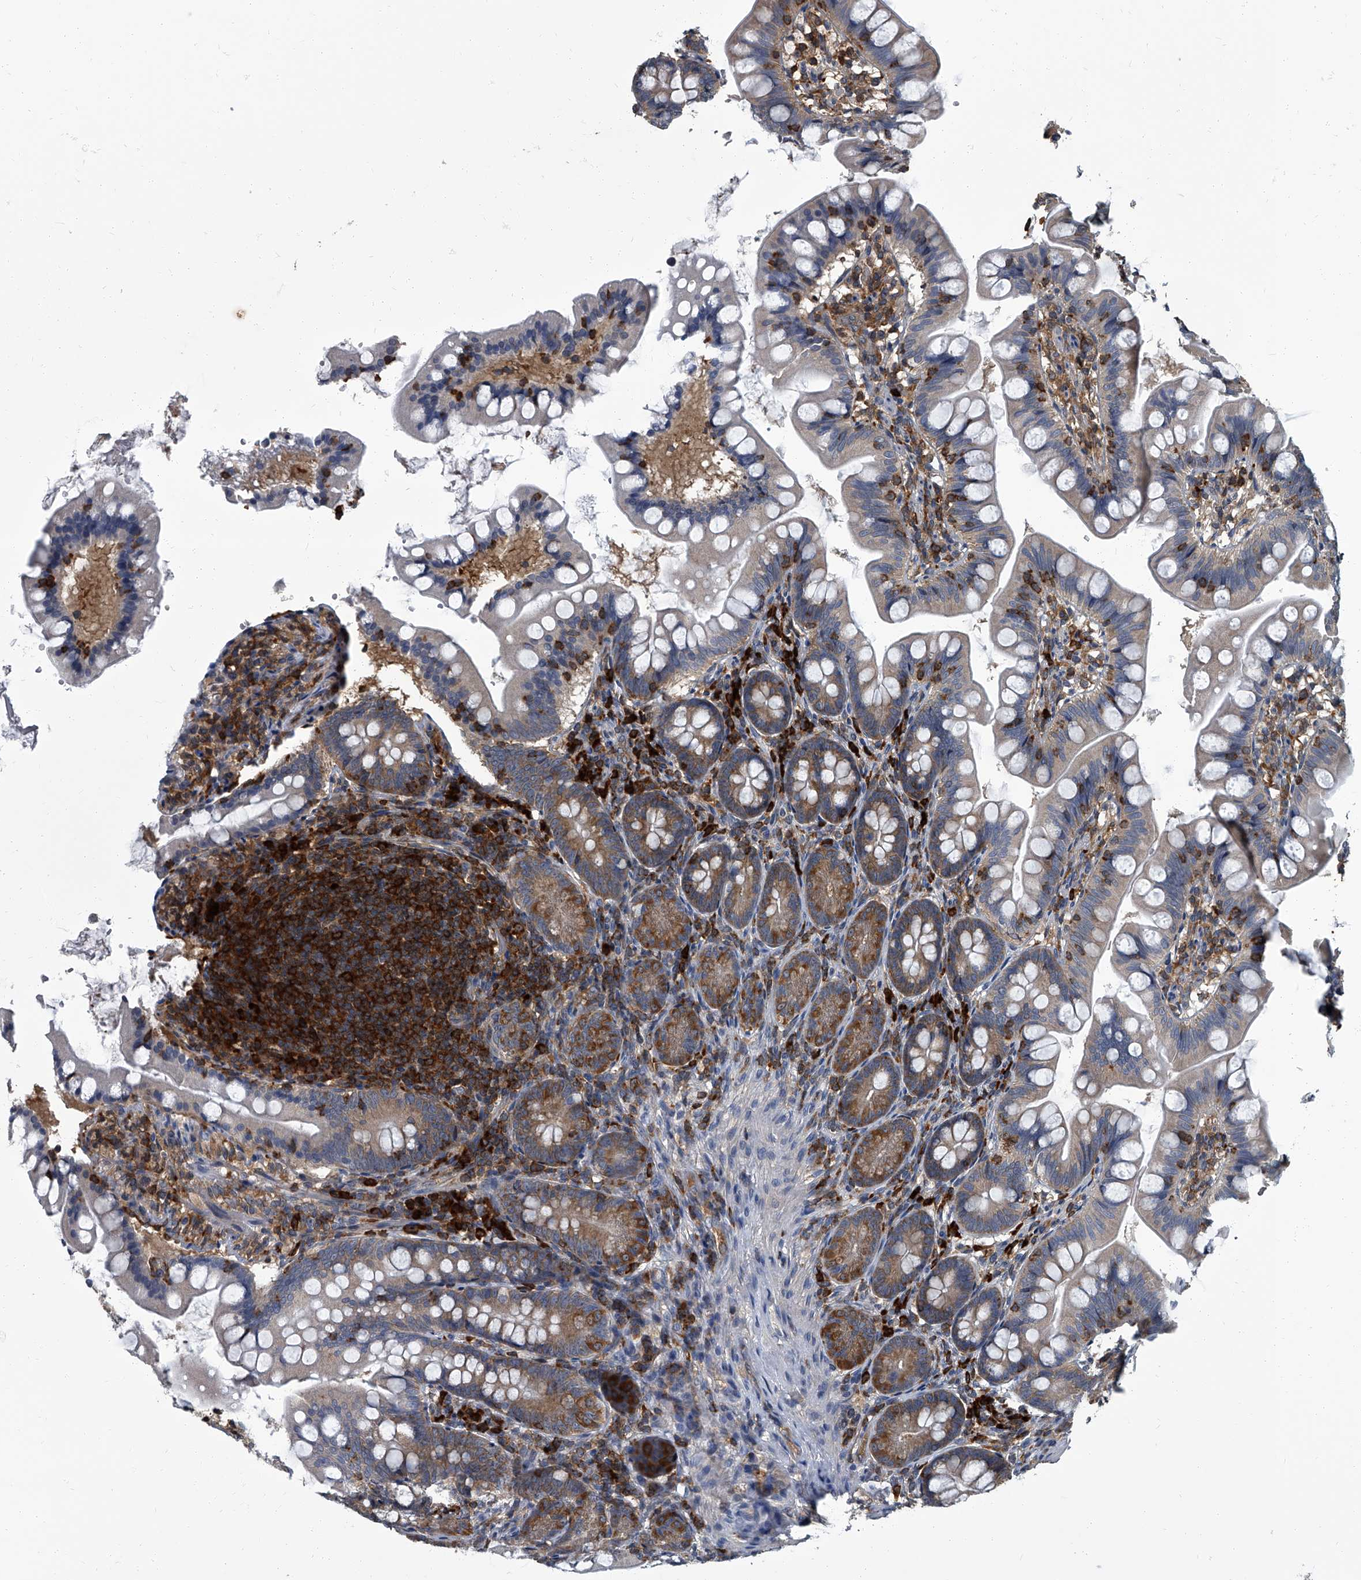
{"staining": {"intensity": "moderate", "quantity": "25%-75%", "location": "cytoplasmic/membranous"}, "tissue": "small intestine", "cell_type": "Glandular cells", "image_type": "normal", "snomed": [{"axis": "morphology", "description": "Normal tissue, NOS"}, {"axis": "topography", "description": "Small intestine"}], "caption": "Brown immunohistochemical staining in benign small intestine displays moderate cytoplasmic/membranous expression in about 25%-75% of glandular cells.", "gene": "CDV3", "patient": {"sex": "male", "age": 7}}